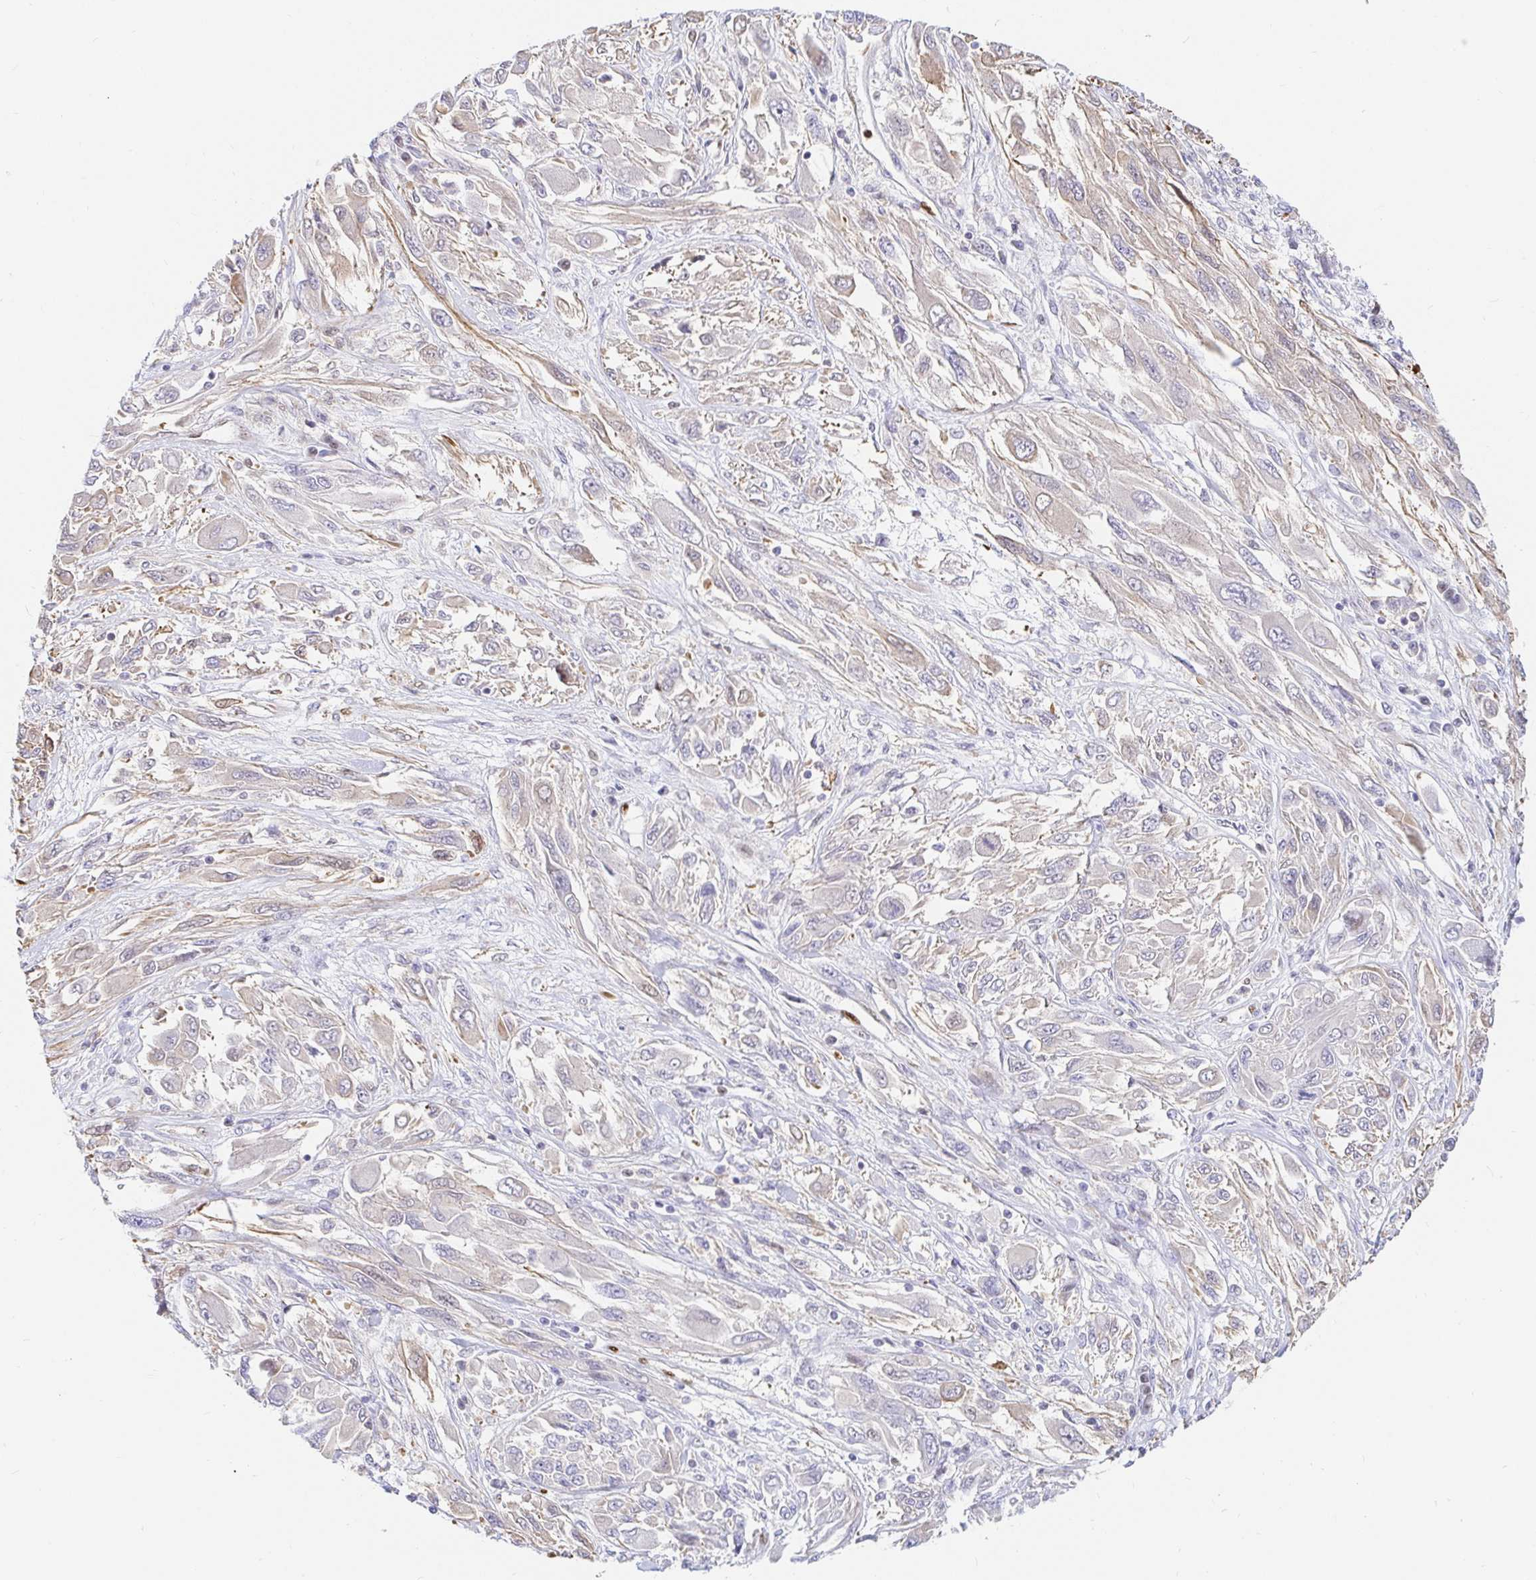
{"staining": {"intensity": "negative", "quantity": "none", "location": "none"}, "tissue": "melanoma", "cell_type": "Tumor cells", "image_type": "cancer", "snomed": [{"axis": "morphology", "description": "Malignant melanoma, NOS"}, {"axis": "topography", "description": "Skin"}], "caption": "High magnification brightfield microscopy of melanoma stained with DAB (3,3'-diaminobenzidine) (brown) and counterstained with hematoxylin (blue): tumor cells show no significant positivity.", "gene": "HINFP", "patient": {"sex": "female", "age": 91}}